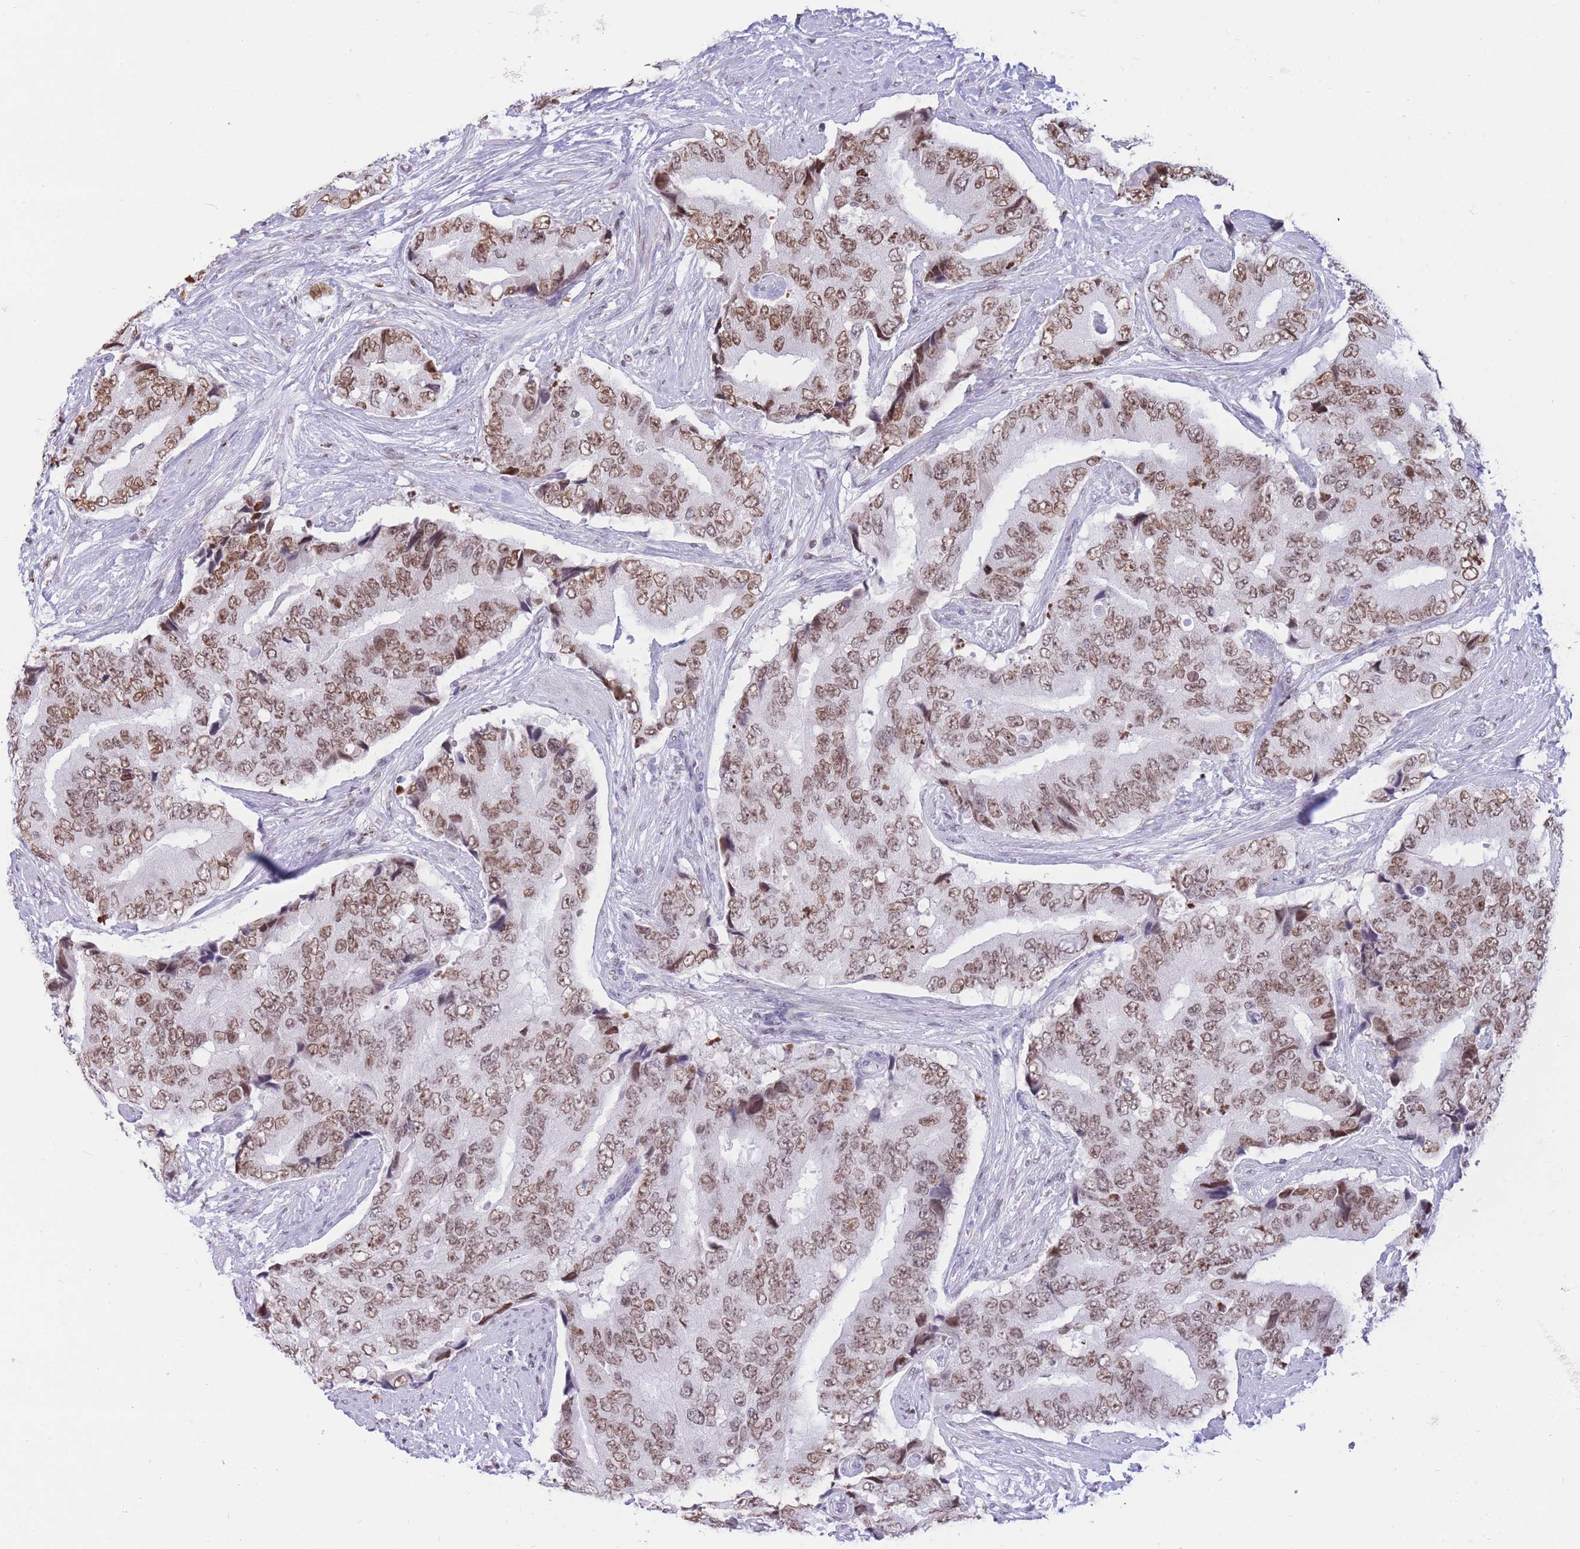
{"staining": {"intensity": "moderate", "quantity": ">75%", "location": "nuclear"}, "tissue": "prostate cancer", "cell_type": "Tumor cells", "image_type": "cancer", "snomed": [{"axis": "morphology", "description": "Adenocarcinoma, High grade"}, {"axis": "topography", "description": "Prostate"}], "caption": "Human prostate cancer stained with a protein marker shows moderate staining in tumor cells.", "gene": "HMGN1", "patient": {"sex": "male", "age": 70}}